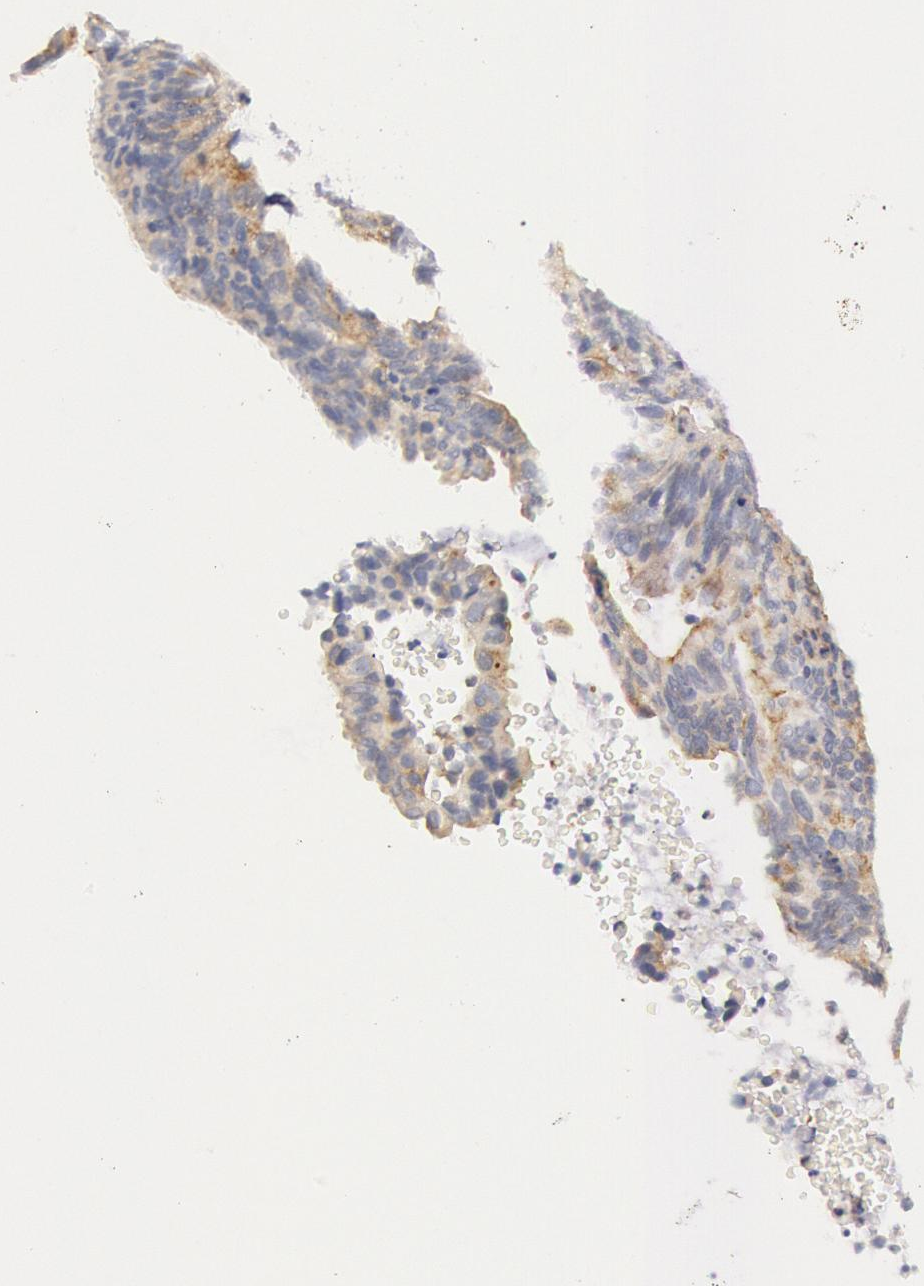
{"staining": {"intensity": "weak", "quantity": "25%-75%", "location": "cytoplasmic/membranous"}, "tissue": "ovarian cancer", "cell_type": "Tumor cells", "image_type": "cancer", "snomed": [{"axis": "morphology", "description": "Carcinoma, endometroid"}, {"axis": "topography", "description": "Ovary"}], "caption": "DAB immunohistochemical staining of human endometroid carcinoma (ovarian) displays weak cytoplasmic/membranous protein expression in about 25%-75% of tumor cells.", "gene": "MYO5A", "patient": {"sex": "female", "age": 52}}